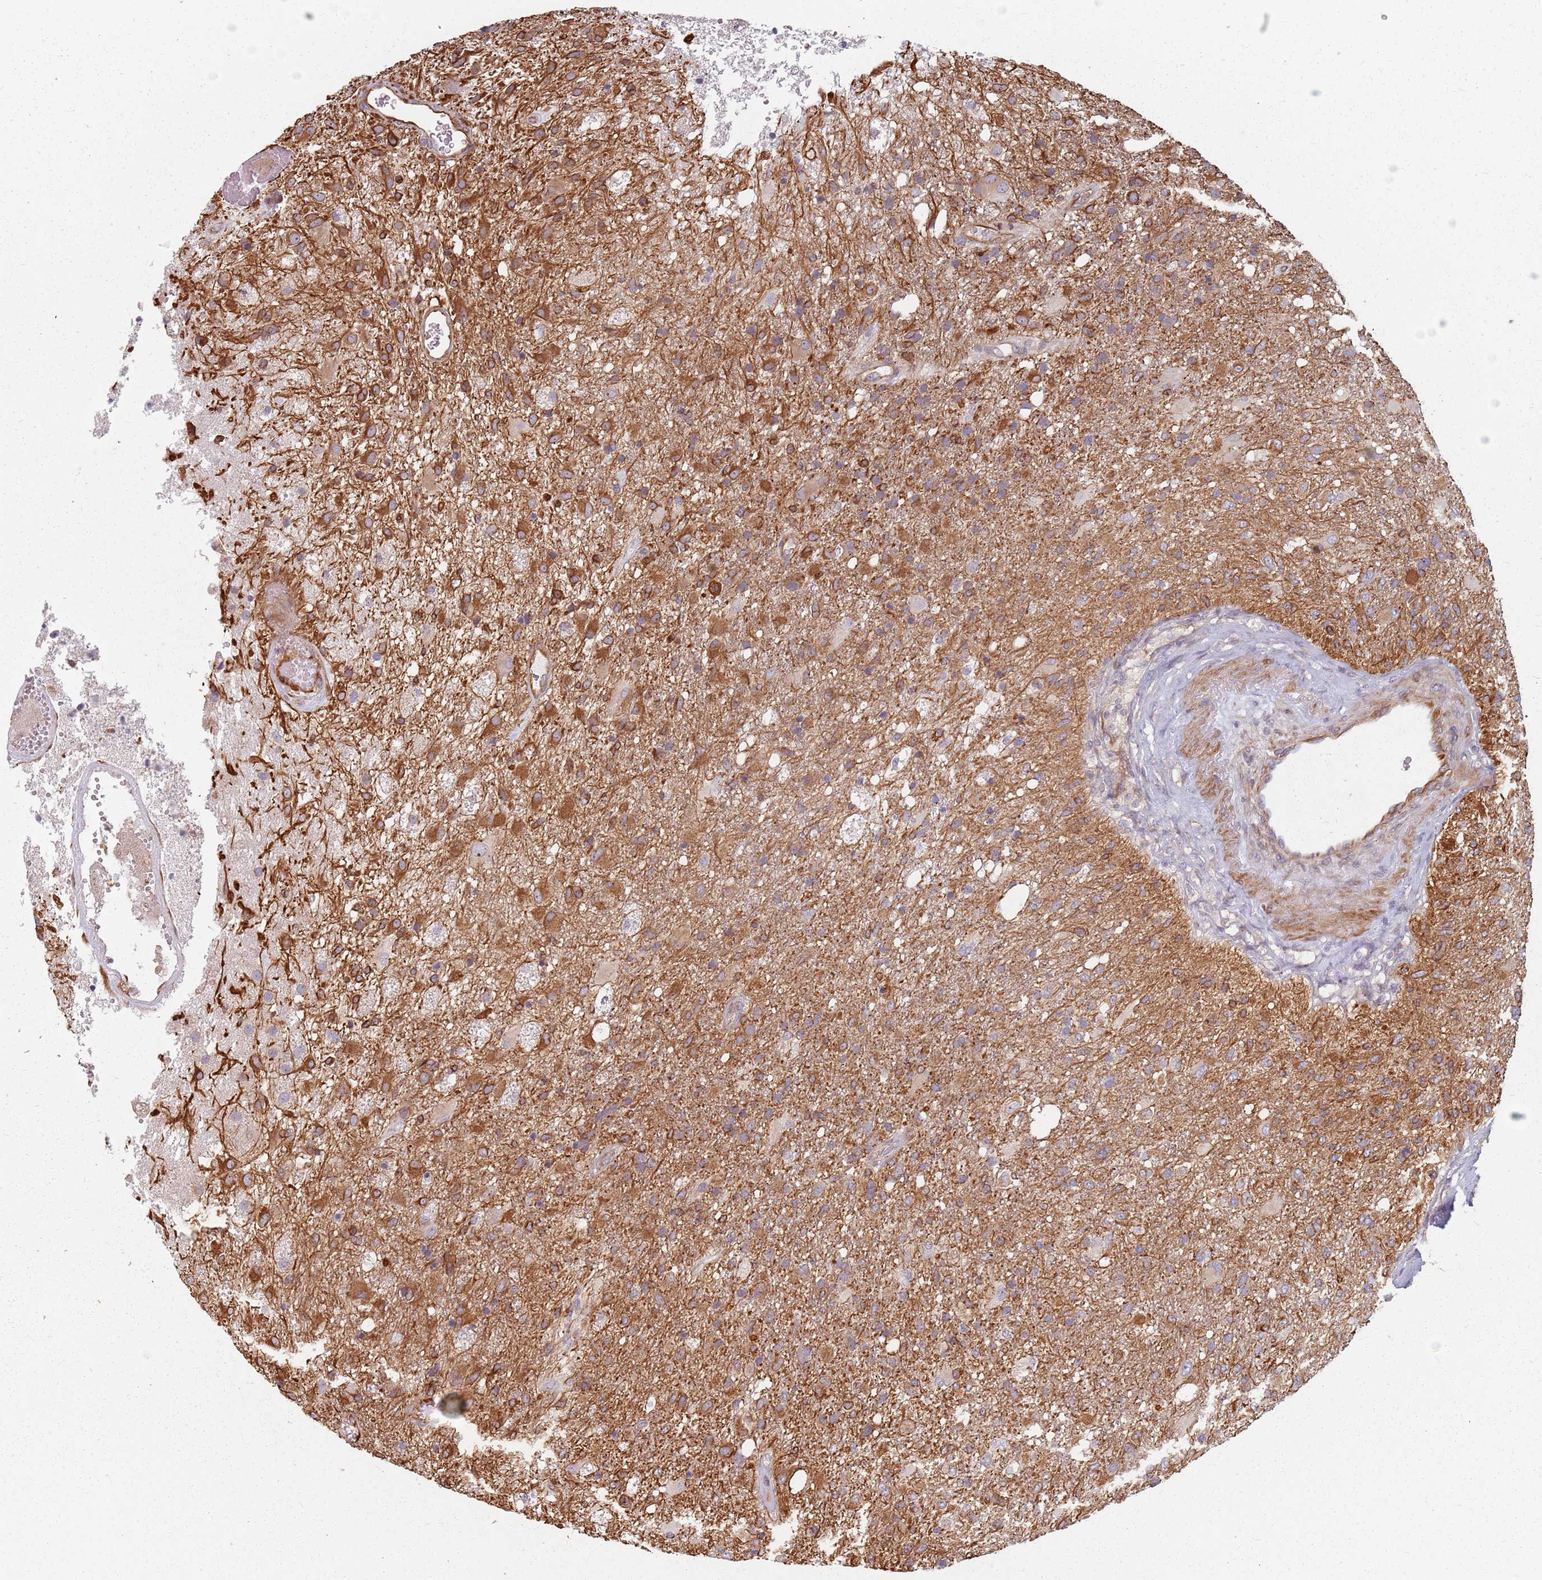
{"staining": {"intensity": "strong", "quantity": "25%-75%", "location": "cytoplasmic/membranous"}, "tissue": "glioma", "cell_type": "Tumor cells", "image_type": "cancer", "snomed": [{"axis": "morphology", "description": "Glioma, malignant, High grade"}, {"axis": "topography", "description": "Brain"}], "caption": "Tumor cells reveal high levels of strong cytoplasmic/membranous expression in about 25%-75% of cells in human malignant high-grade glioma.", "gene": "GAS2L3", "patient": {"sex": "female", "age": 74}}